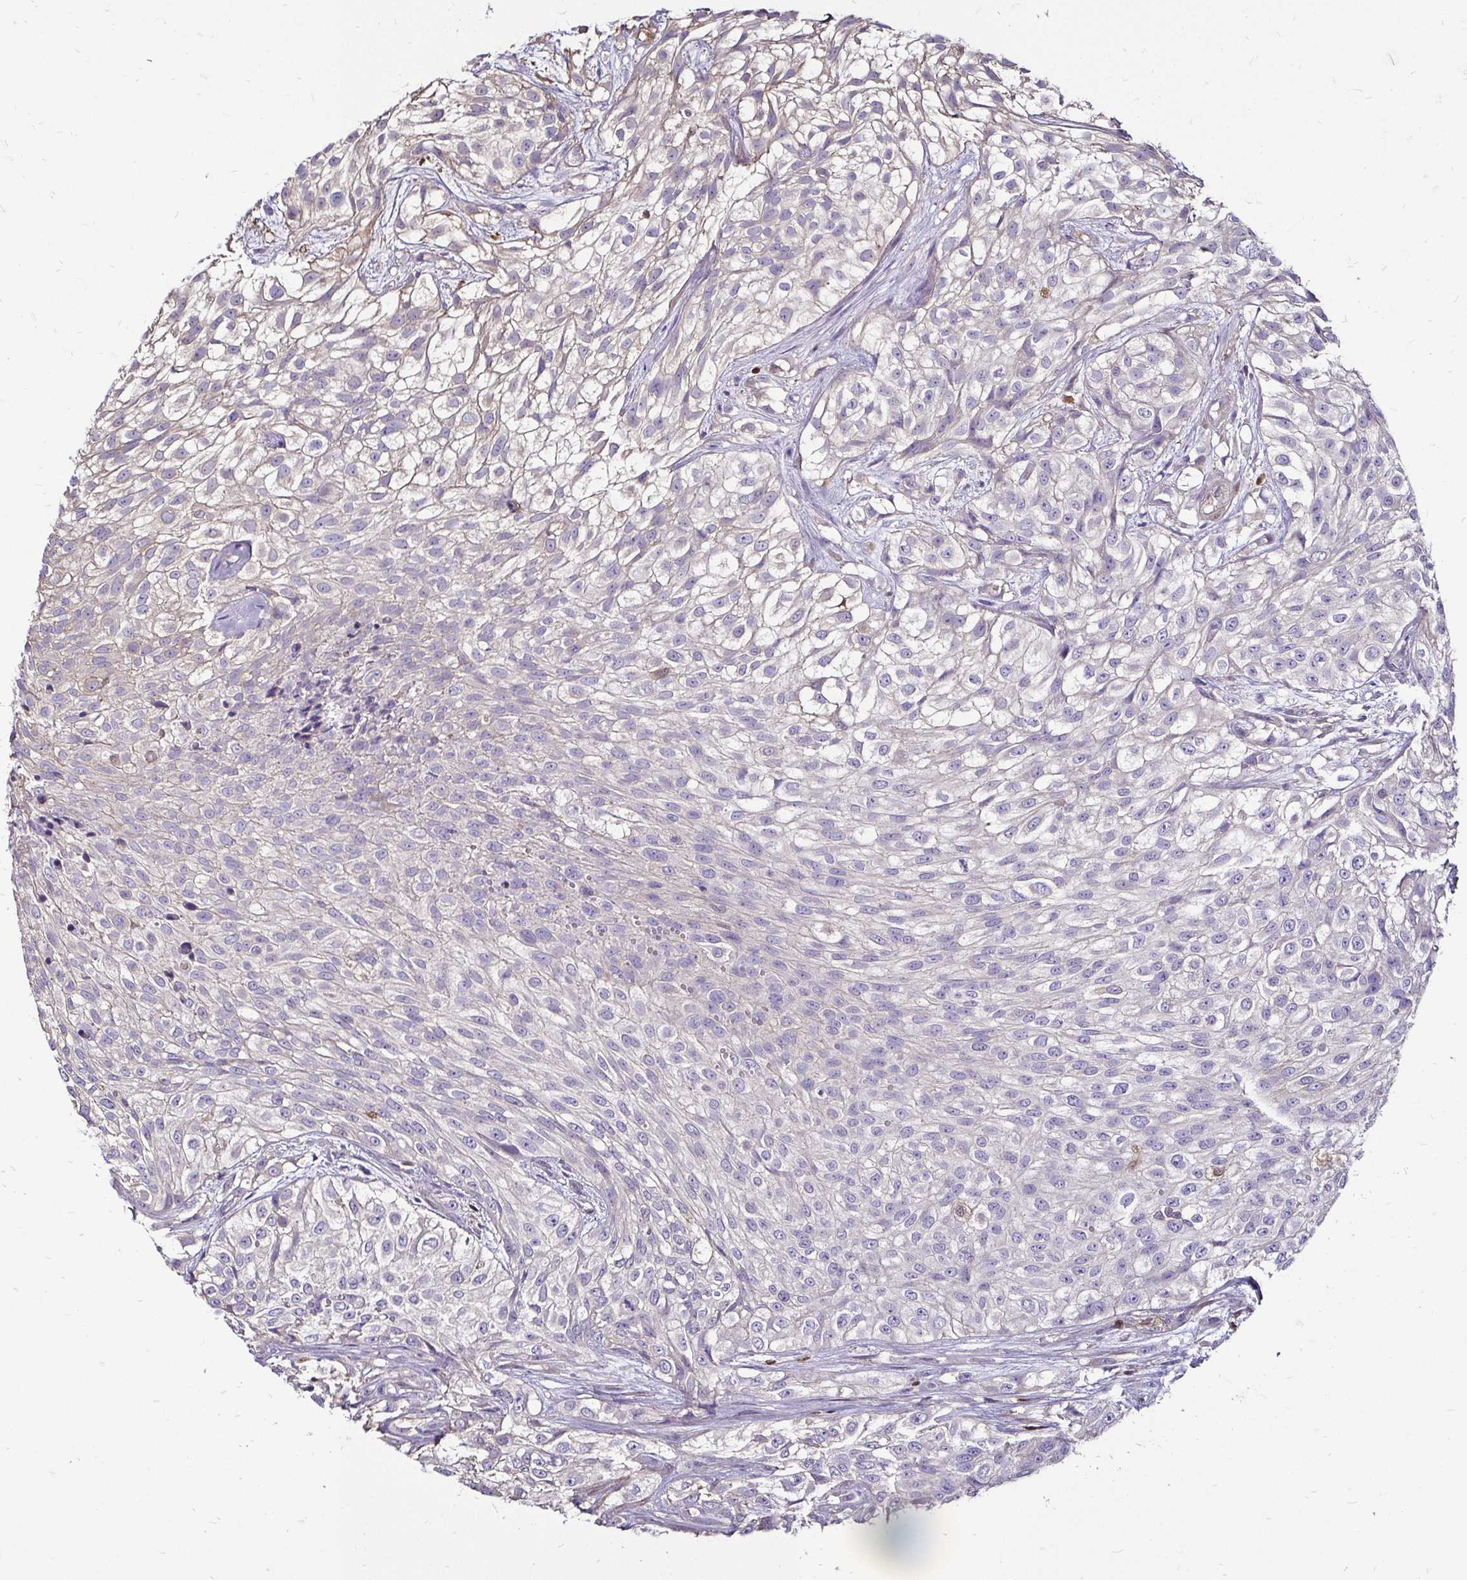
{"staining": {"intensity": "negative", "quantity": "none", "location": "none"}, "tissue": "urothelial cancer", "cell_type": "Tumor cells", "image_type": "cancer", "snomed": [{"axis": "morphology", "description": "Urothelial carcinoma, High grade"}, {"axis": "topography", "description": "Urinary bladder"}], "caption": "Micrograph shows no significant protein positivity in tumor cells of urothelial carcinoma (high-grade). (DAB (3,3'-diaminobenzidine) IHC with hematoxylin counter stain).", "gene": "ZFP1", "patient": {"sex": "male", "age": 56}}